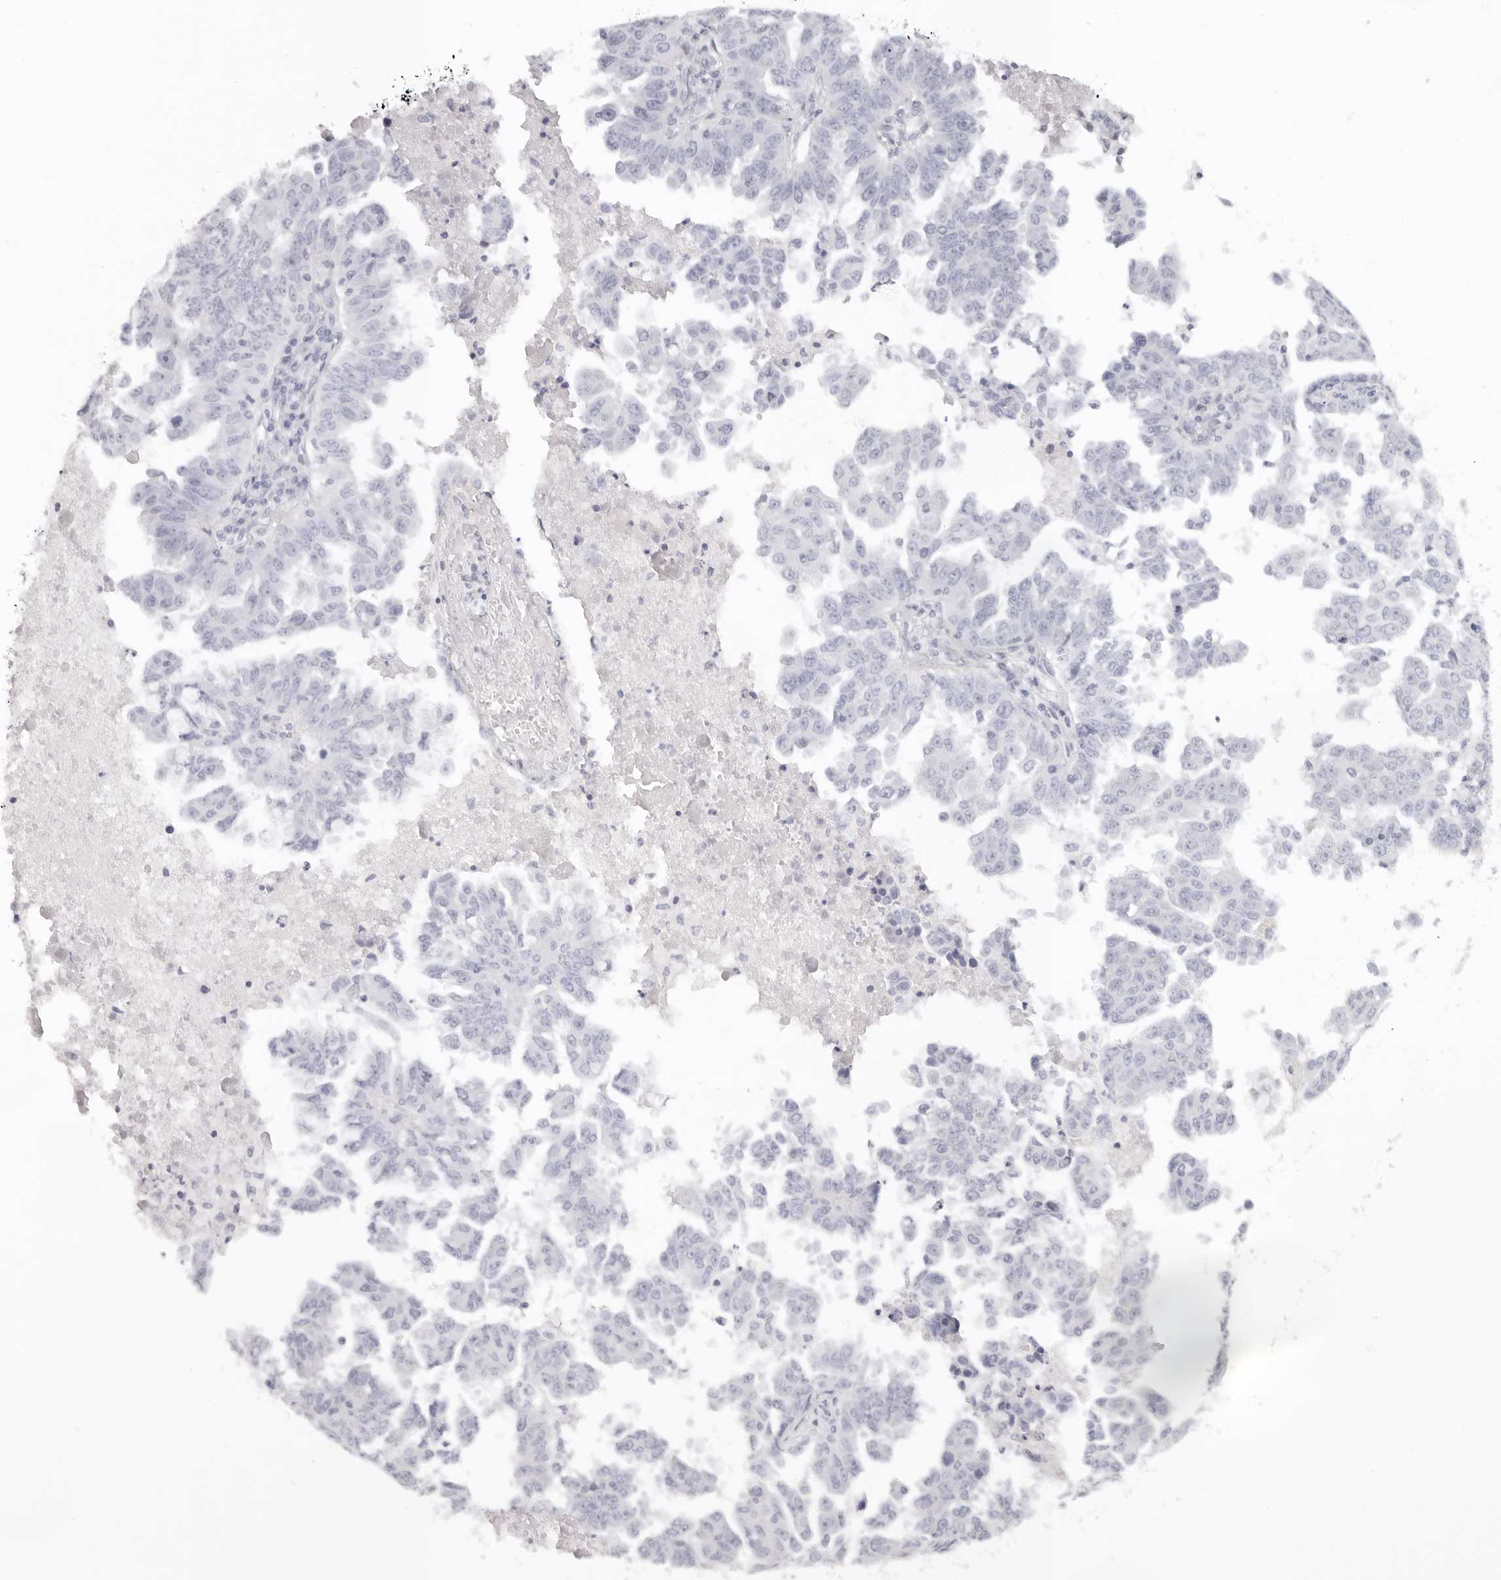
{"staining": {"intensity": "negative", "quantity": "none", "location": "none"}, "tissue": "ovarian cancer", "cell_type": "Tumor cells", "image_type": "cancer", "snomed": [{"axis": "morphology", "description": "Carcinoma, endometroid"}, {"axis": "topography", "description": "Ovary"}], "caption": "High magnification brightfield microscopy of ovarian cancer (endometroid carcinoma) stained with DAB (brown) and counterstained with hematoxylin (blue): tumor cells show no significant positivity. (DAB (3,3'-diaminobenzidine) IHC visualized using brightfield microscopy, high magnification).", "gene": "RXFP1", "patient": {"sex": "female", "age": 62}}